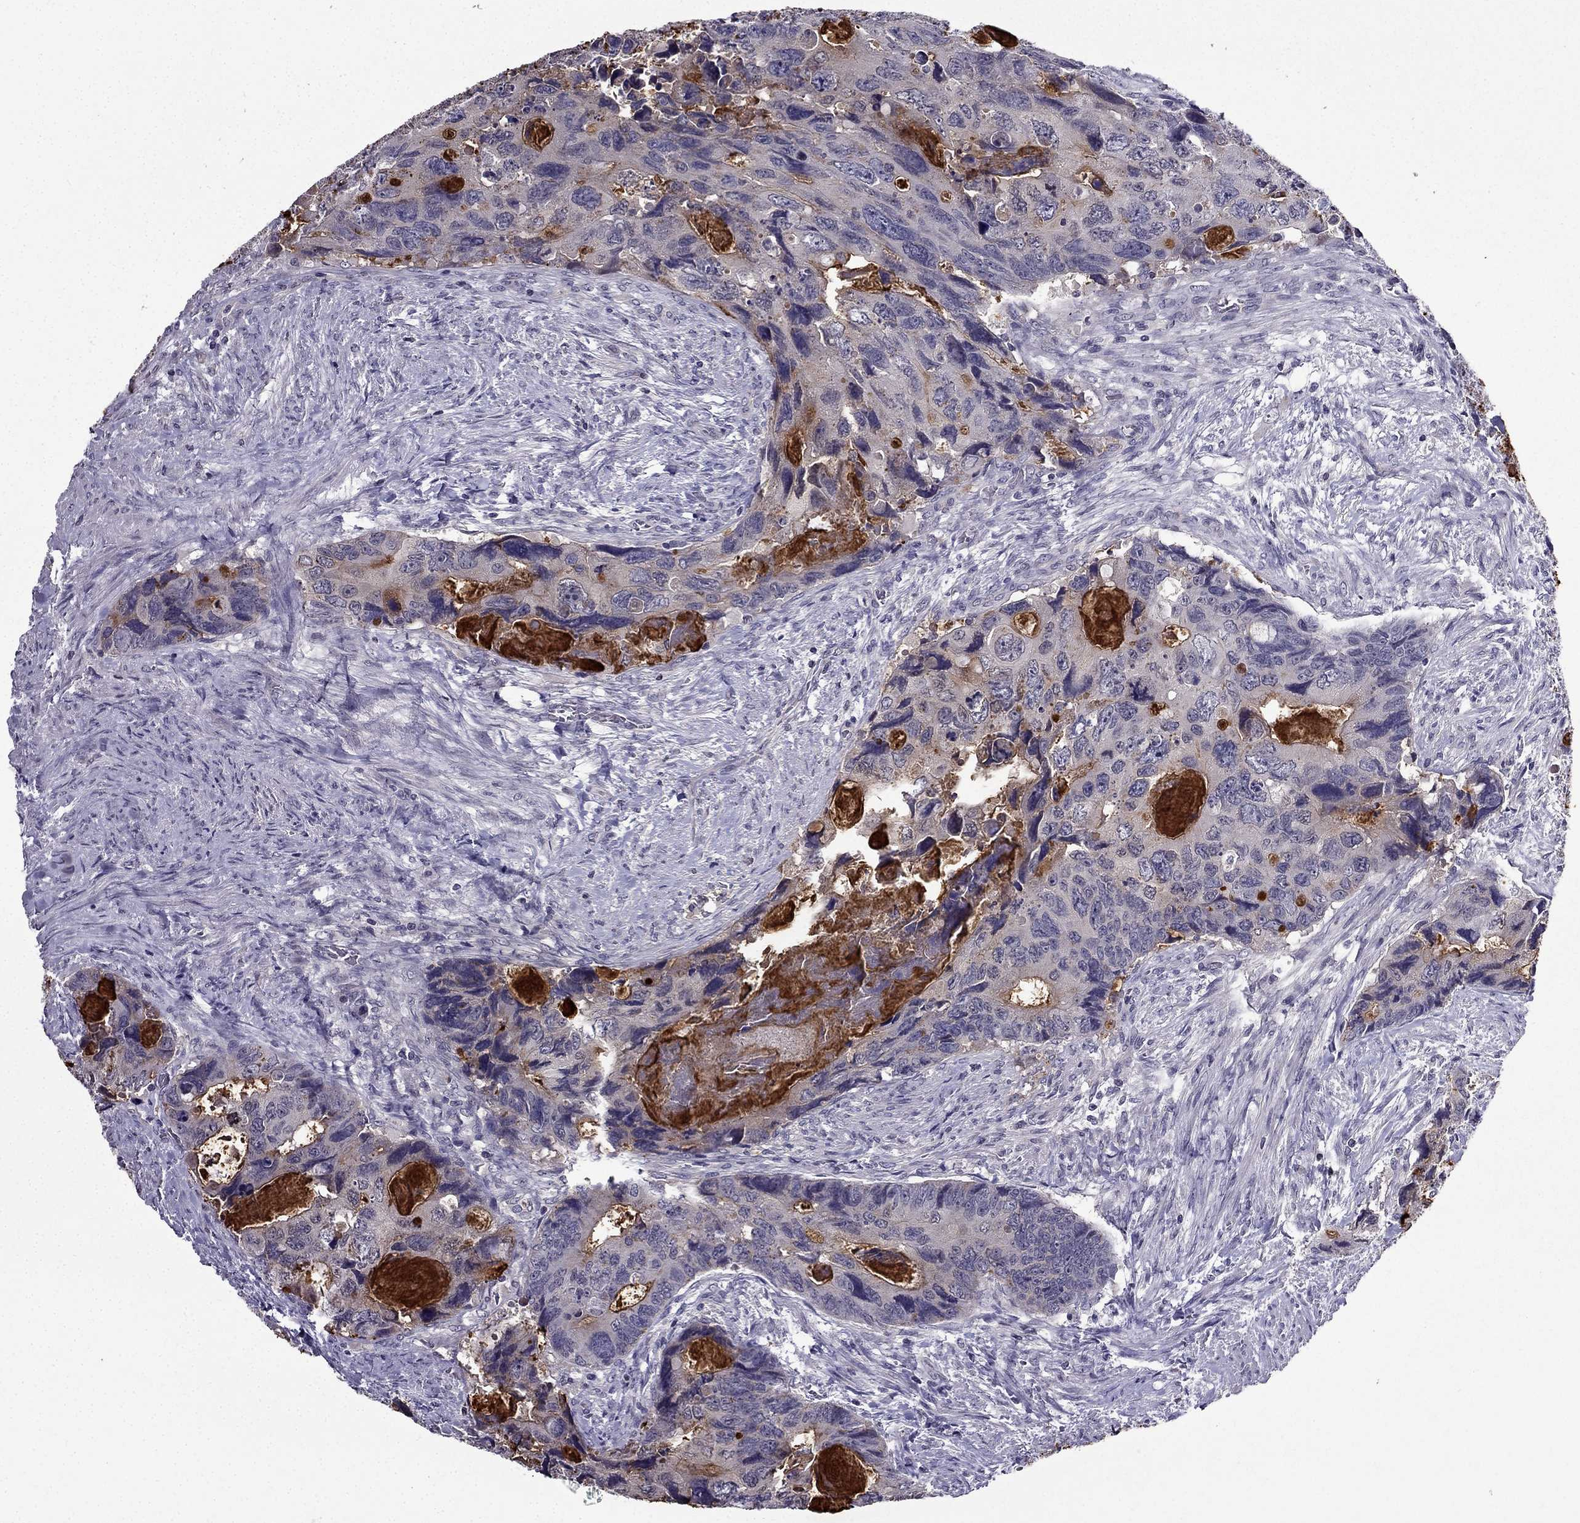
{"staining": {"intensity": "moderate", "quantity": "<25%", "location": "cytoplasmic/membranous"}, "tissue": "colorectal cancer", "cell_type": "Tumor cells", "image_type": "cancer", "snomed": [{"axis": "morphology", "description": "Adenocarcinoma, NOS"}, {"axis": "topography", "description": "Rectum"}], "caption": "Immunohistochemistry (IHC) staining of colorectal cancer (adenocarcinoma), which exhibits low levels of moderate cytoplasmic/membranous positivity in approximately <25% of tumor cells indicating moderate cytoplasmic/membranous protein positivity. The staining was performed using DAB (brown) for protein detection and nuclei were counterstained in hematoxylin (blue).", "gene": "DUSP15", "patient": {"sex": "male", "age": 62}}